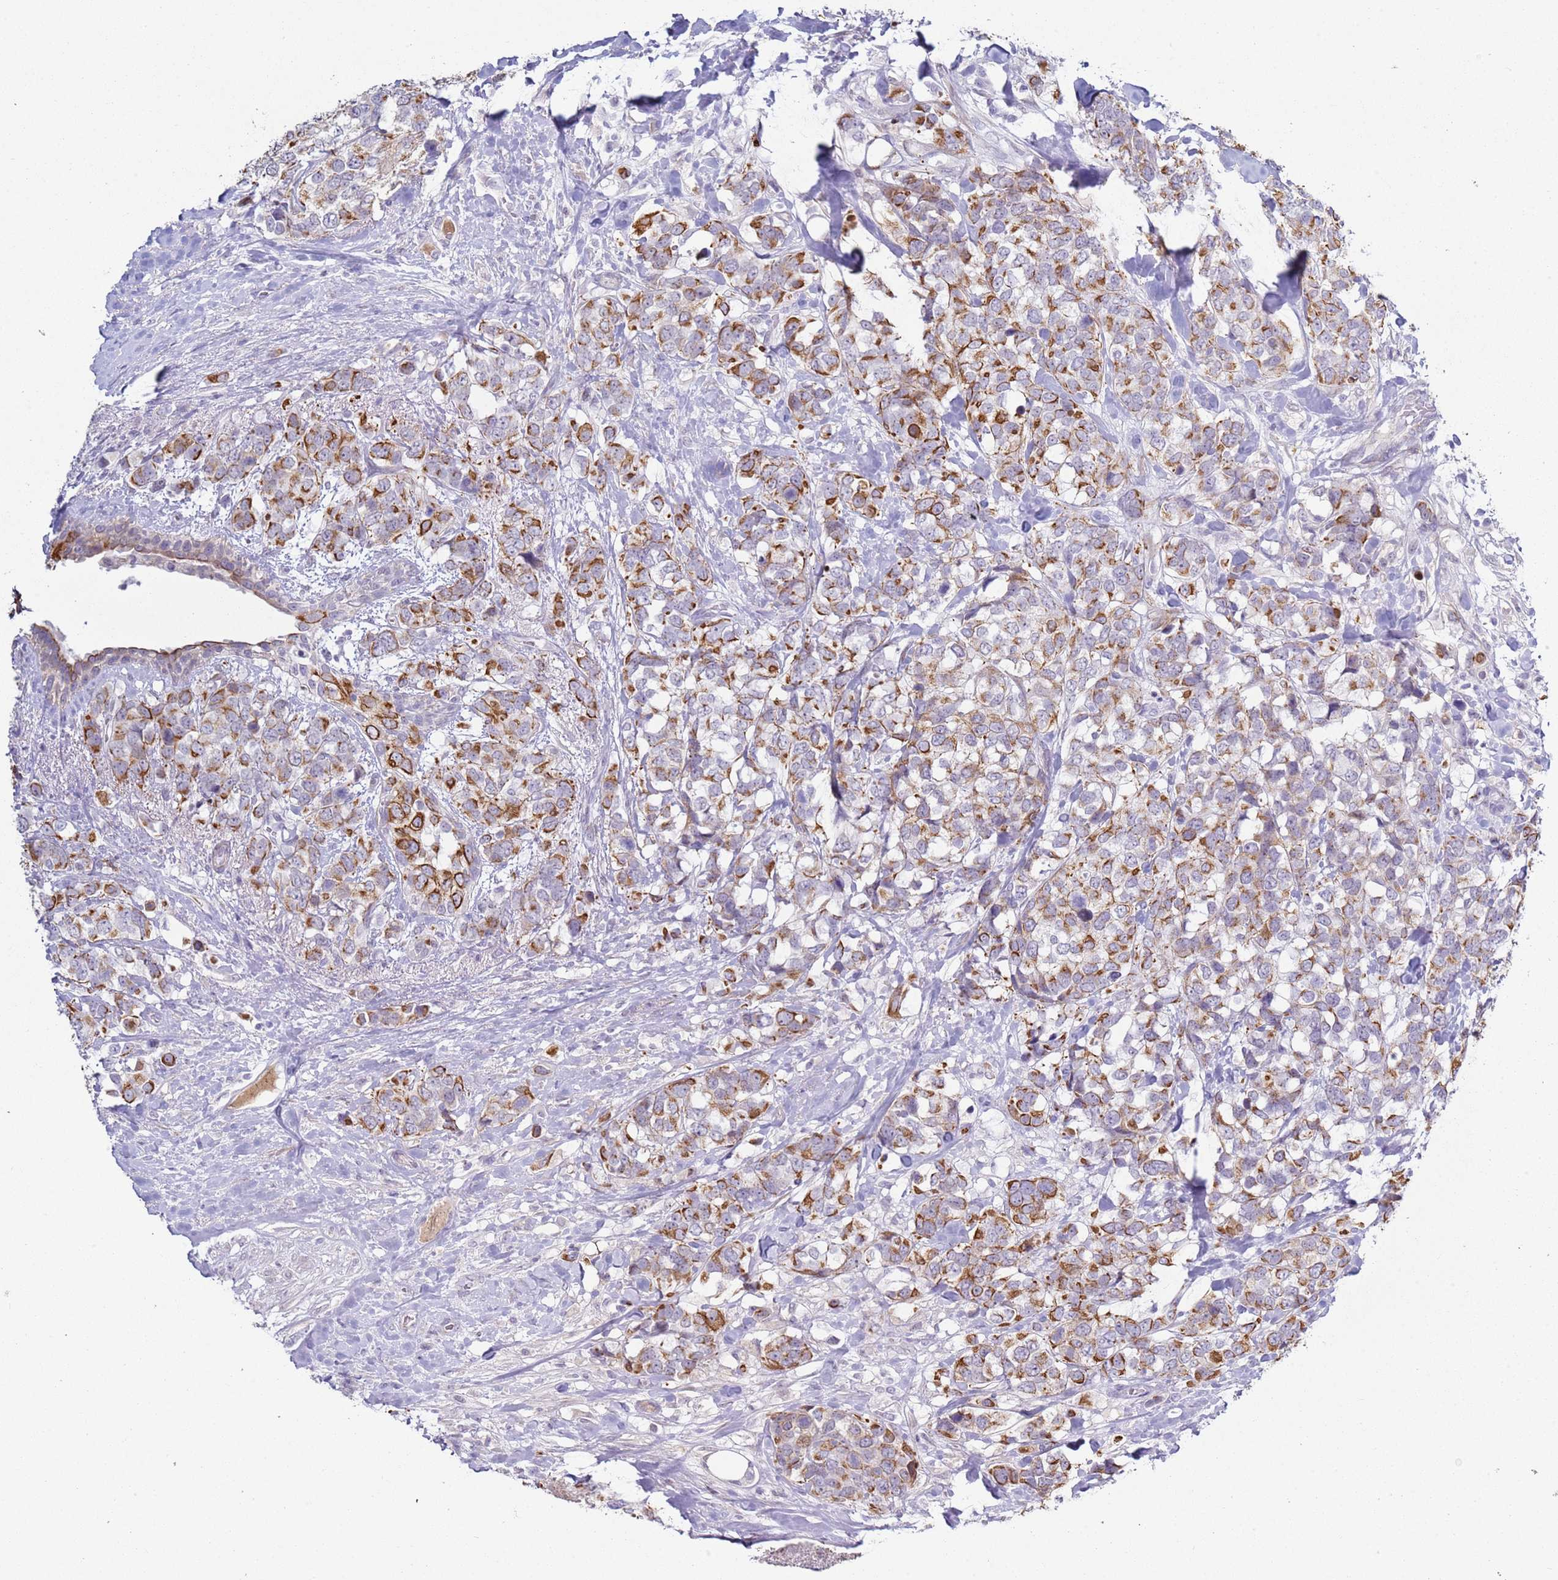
{"staining": {"intensity": "moderate", "quantity": ">75%", "location": "cytoplasmic/membranous"}, "tissue": "breast cancer", "cell_type": "Tumor cells", "image_type": "cancer", "snomed": [{"axis": "morphology", "description": "Lobular carcinoma"}, {"axis": "topography", "description": "Breast"}], "caption": "Moderate cytoplasmic/membranous staining for a protein is appreciated in about >75% of tumor cells of breast lobular carcinoma using IHC.", "gene": "NPAP1", "patient": {"sex": "female", "age": 59}}